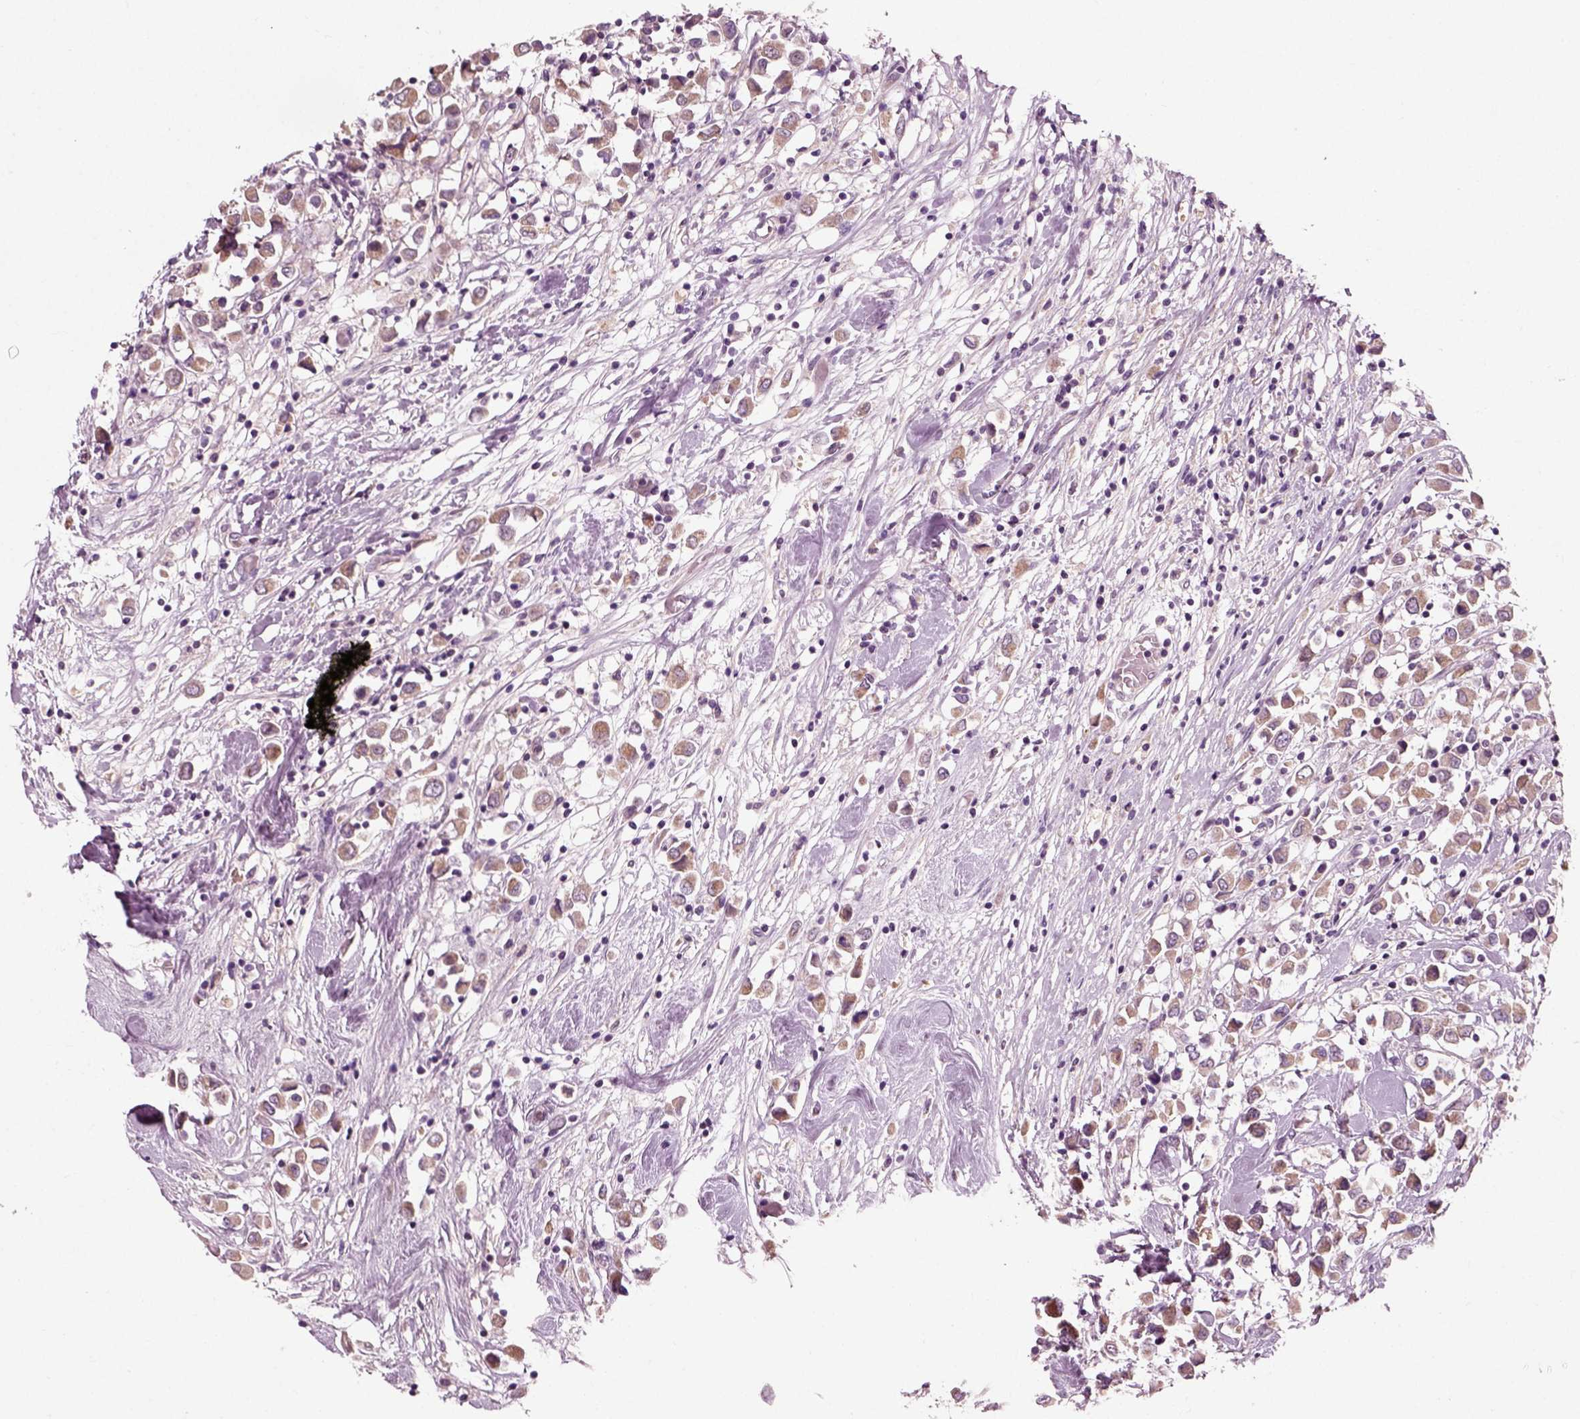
{"staining": {"intensity": "moderate", "quantity": ">75%", "location": "cytoplasmic/membranous"}, "tissue": "breast cancer", "cell_type": "Tumor cells", "image_type": "cancer", "snomed": [{"axis": "morphology", "description": "Duct carcinoma"}, {"axis": "topography", "description": "Breast"}], "caption": "Breast cancer tissue displays moderate cytoplasmic/membranous staining in about >75% of tumor cells, visualized by immunohistochemistry. (IHC, brightfield microscopy, high magnification).", "gene": "RND2", "patient": {"sex": "female", "age": 61}}